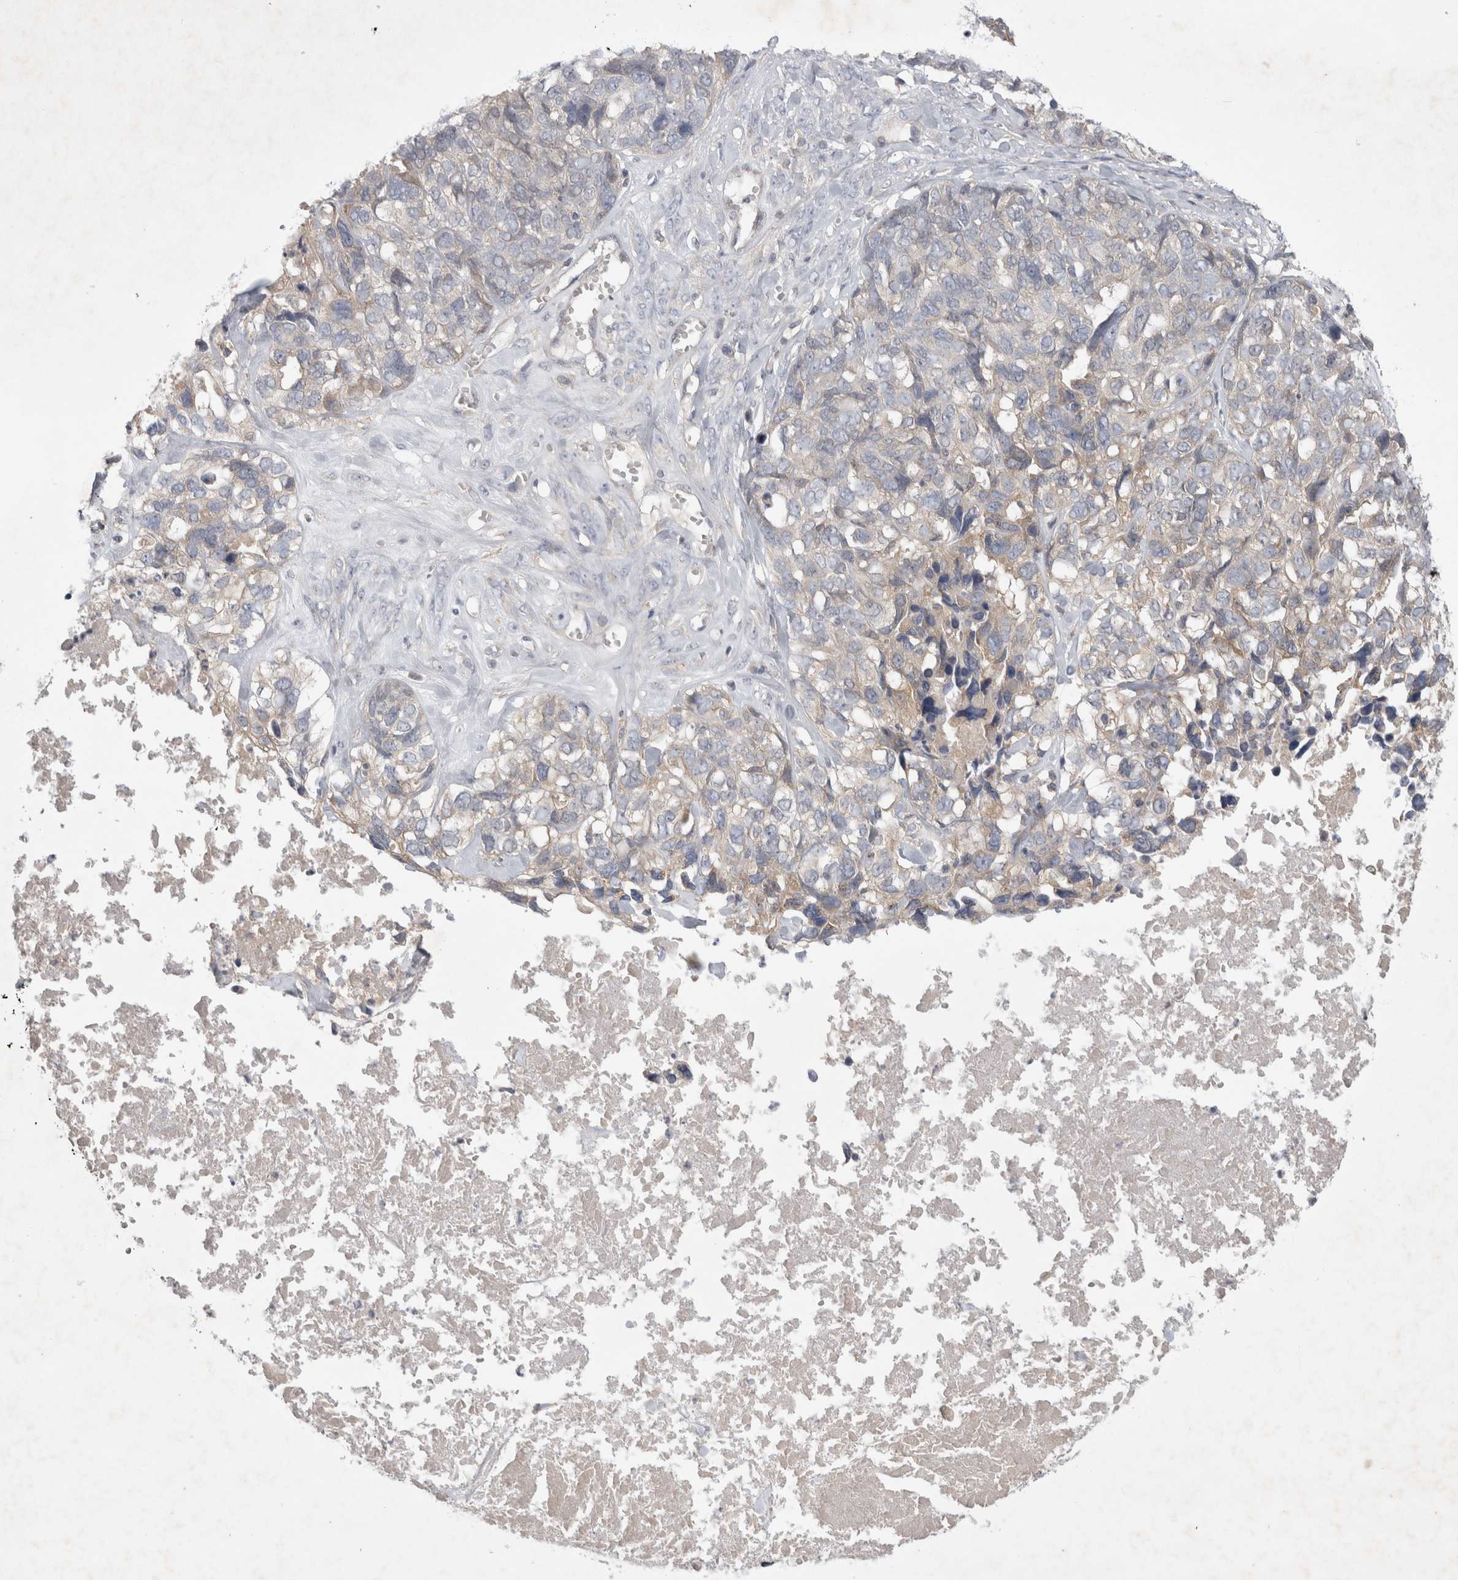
{"staining": {"intensity": "weak", "quantity": "<25%", "location": "cytoplasmic/membranous"}, "tissue": "ovarian cancer", "cell_type": "Tumor cells", "image_type": "cancer", "snomed": [{"axis": "morphology", "description": "Cystadenocarcinoma, serous, NOS"}, {"axis": "topography", "description": "Ovary"}], "caption": "Protein analysis of ovarian cancer displays no significant expression in tumor cells.", "gene": "SRD5A3", "patient": {"sex": "female", "age": 79}}